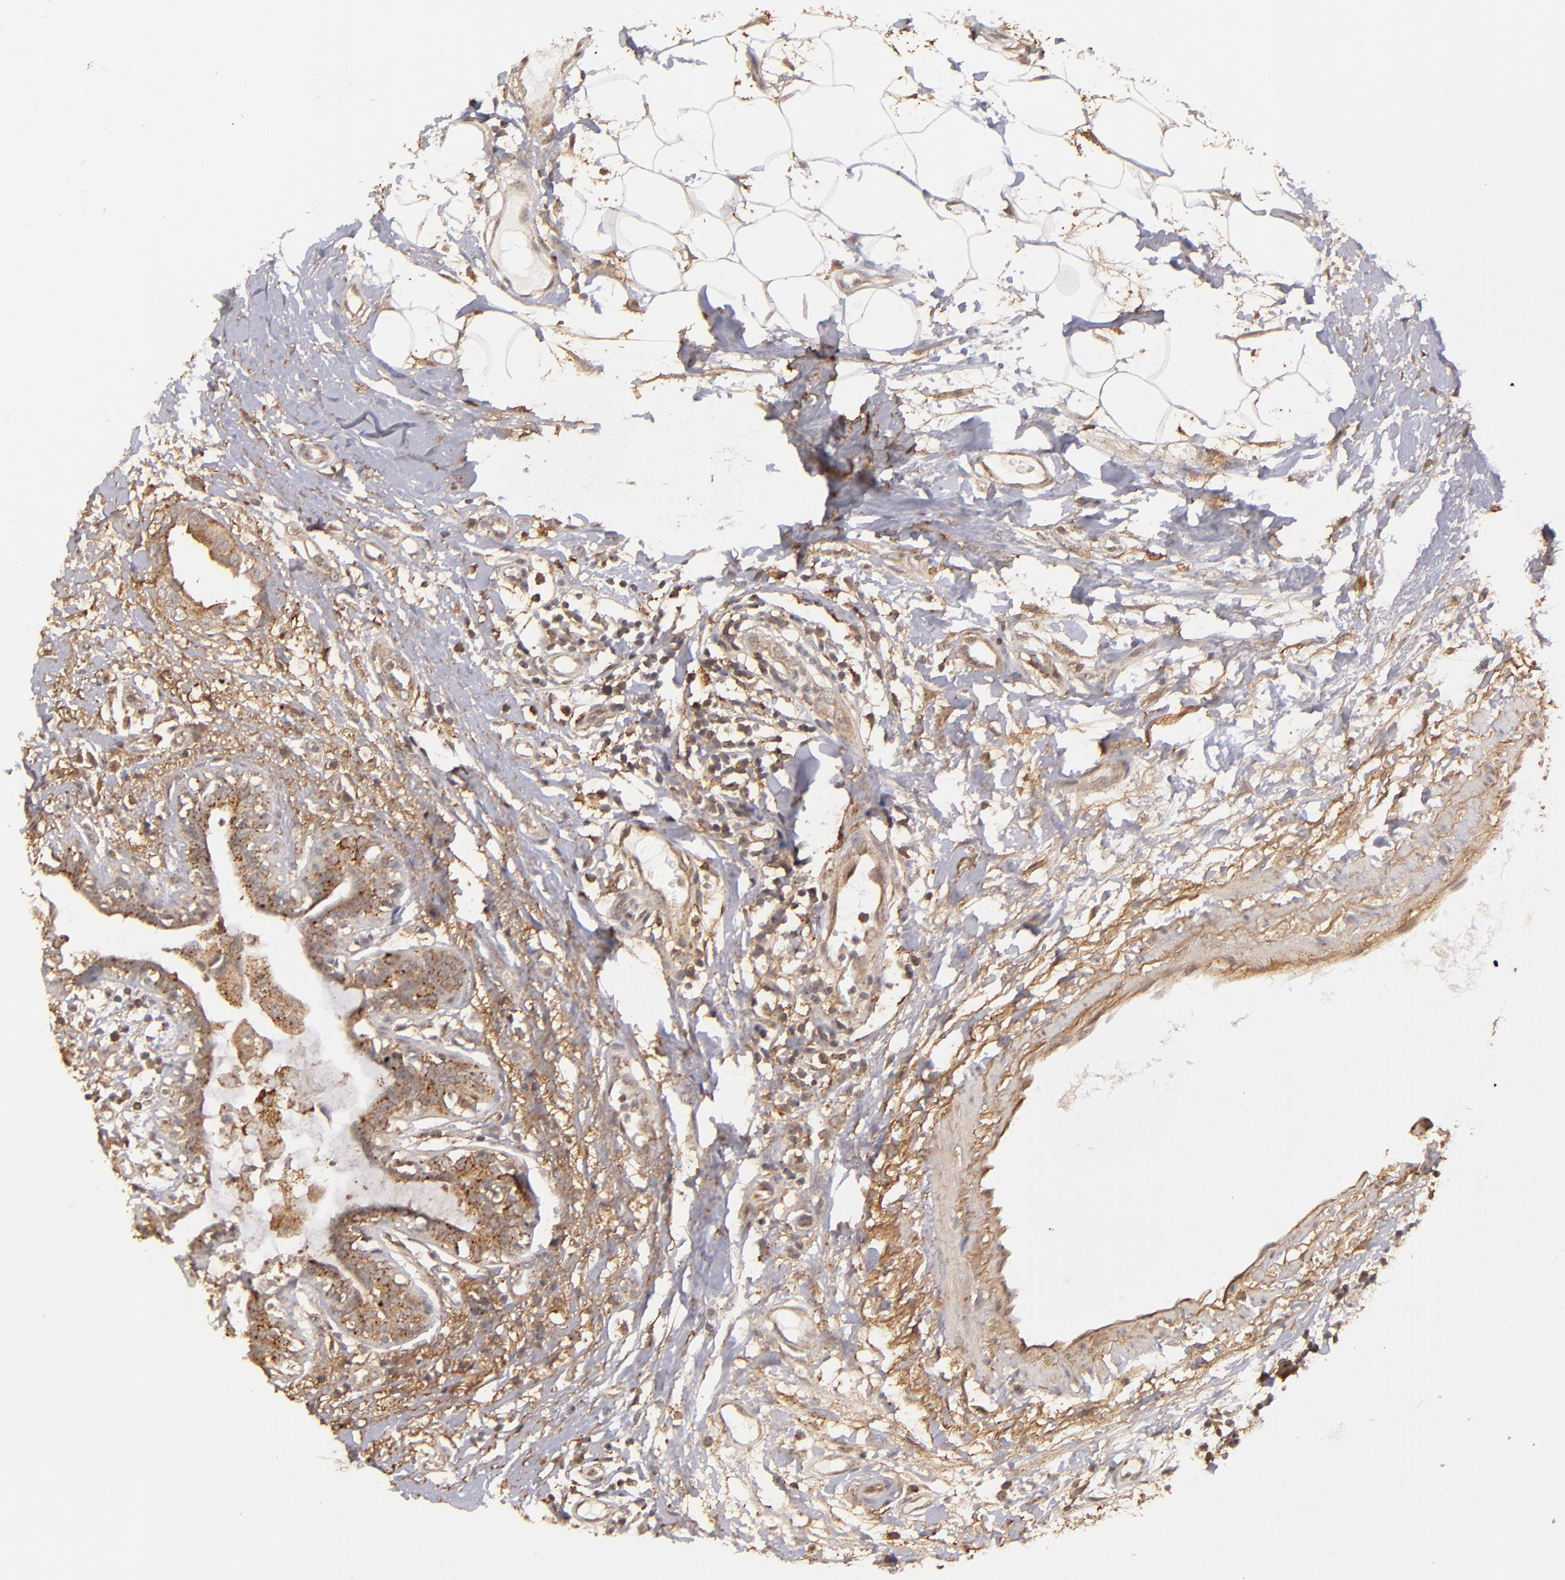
{"staining": {"intensity": "moderate", "quantity": ">75%", "location": "cytoplasmic/membranous"}, "tissue": "breast cancer", "cell_type": "Tumor cells", "image_type": "cancer", "snomed": [{"axis": "morphology", "description": "Duct carcinoma"}, {"axis": "topography", "description": "Breast"}], "caption": "Breast intraductal carcinoma tissue demonstrates moderate cytoplasmic/membranous positivity in about >75% of tumor cells", "gene": "ZFYVE1", "patient": {"sex": "female", "age": 40}}